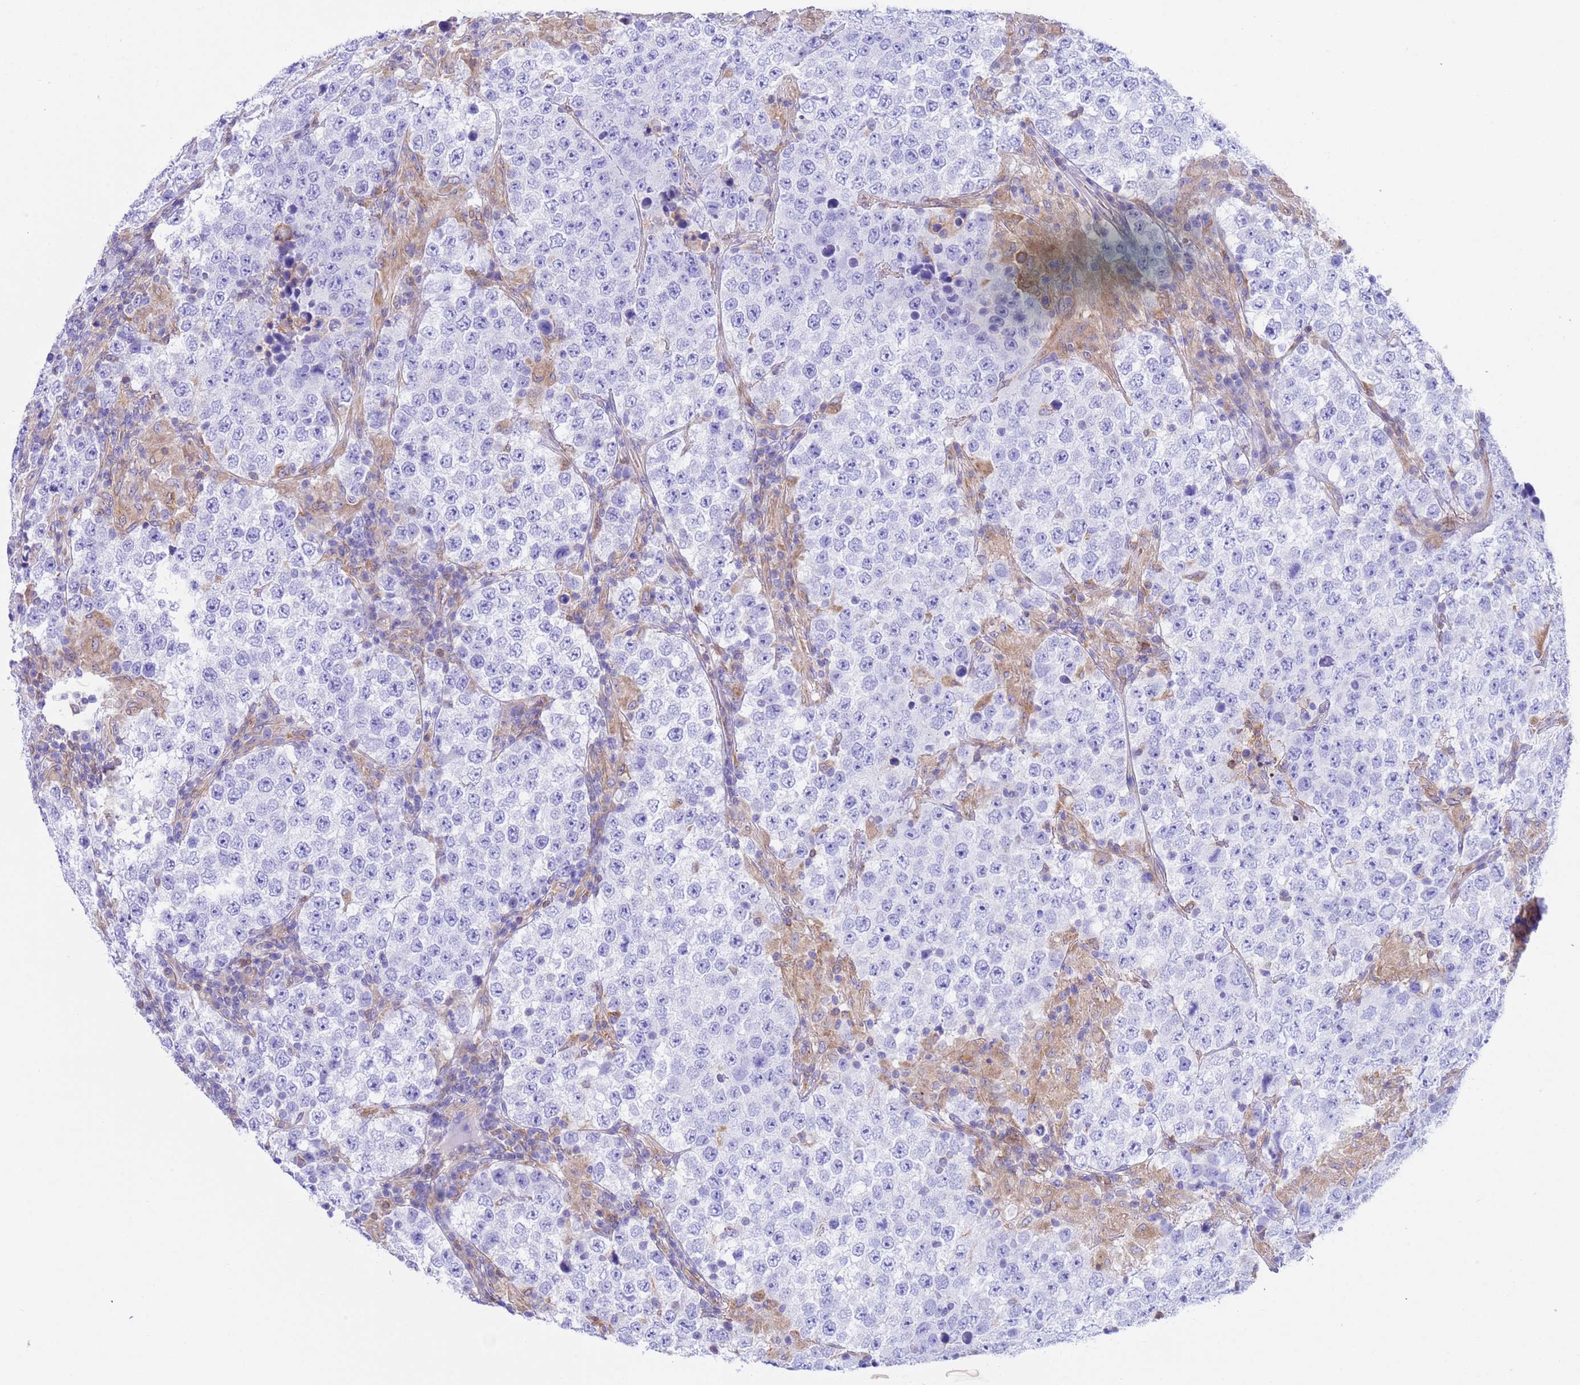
{"staining": {"intensity": "negative", "quantity": "none", "location": "none"}, "tissue": "testis cancer", "cell_type": "Tumor cells", "image_type": "cancer", "snomed": [{"axis": "morphology", "description": "Normal tissue, NOS"}, {"axis": "morphology", "description": "Urothelial carcinoma, High grade"}, {"axis": "morphology", "description": "Seminoma, NOS"}, {"axis": "morphology", "description": "Carcinoma, Embryonal, NOS"}, {"axis": "topography", "description": "Urinary bladder"}, {"axis": "topography", "description": "Testis"}], "caption": "Immunohistochemical staining of human testis cancer exhibits no significant positivity in tumor cells.", "gene": "C6orf47", "patient": {"sex": "male", "age": 41}}